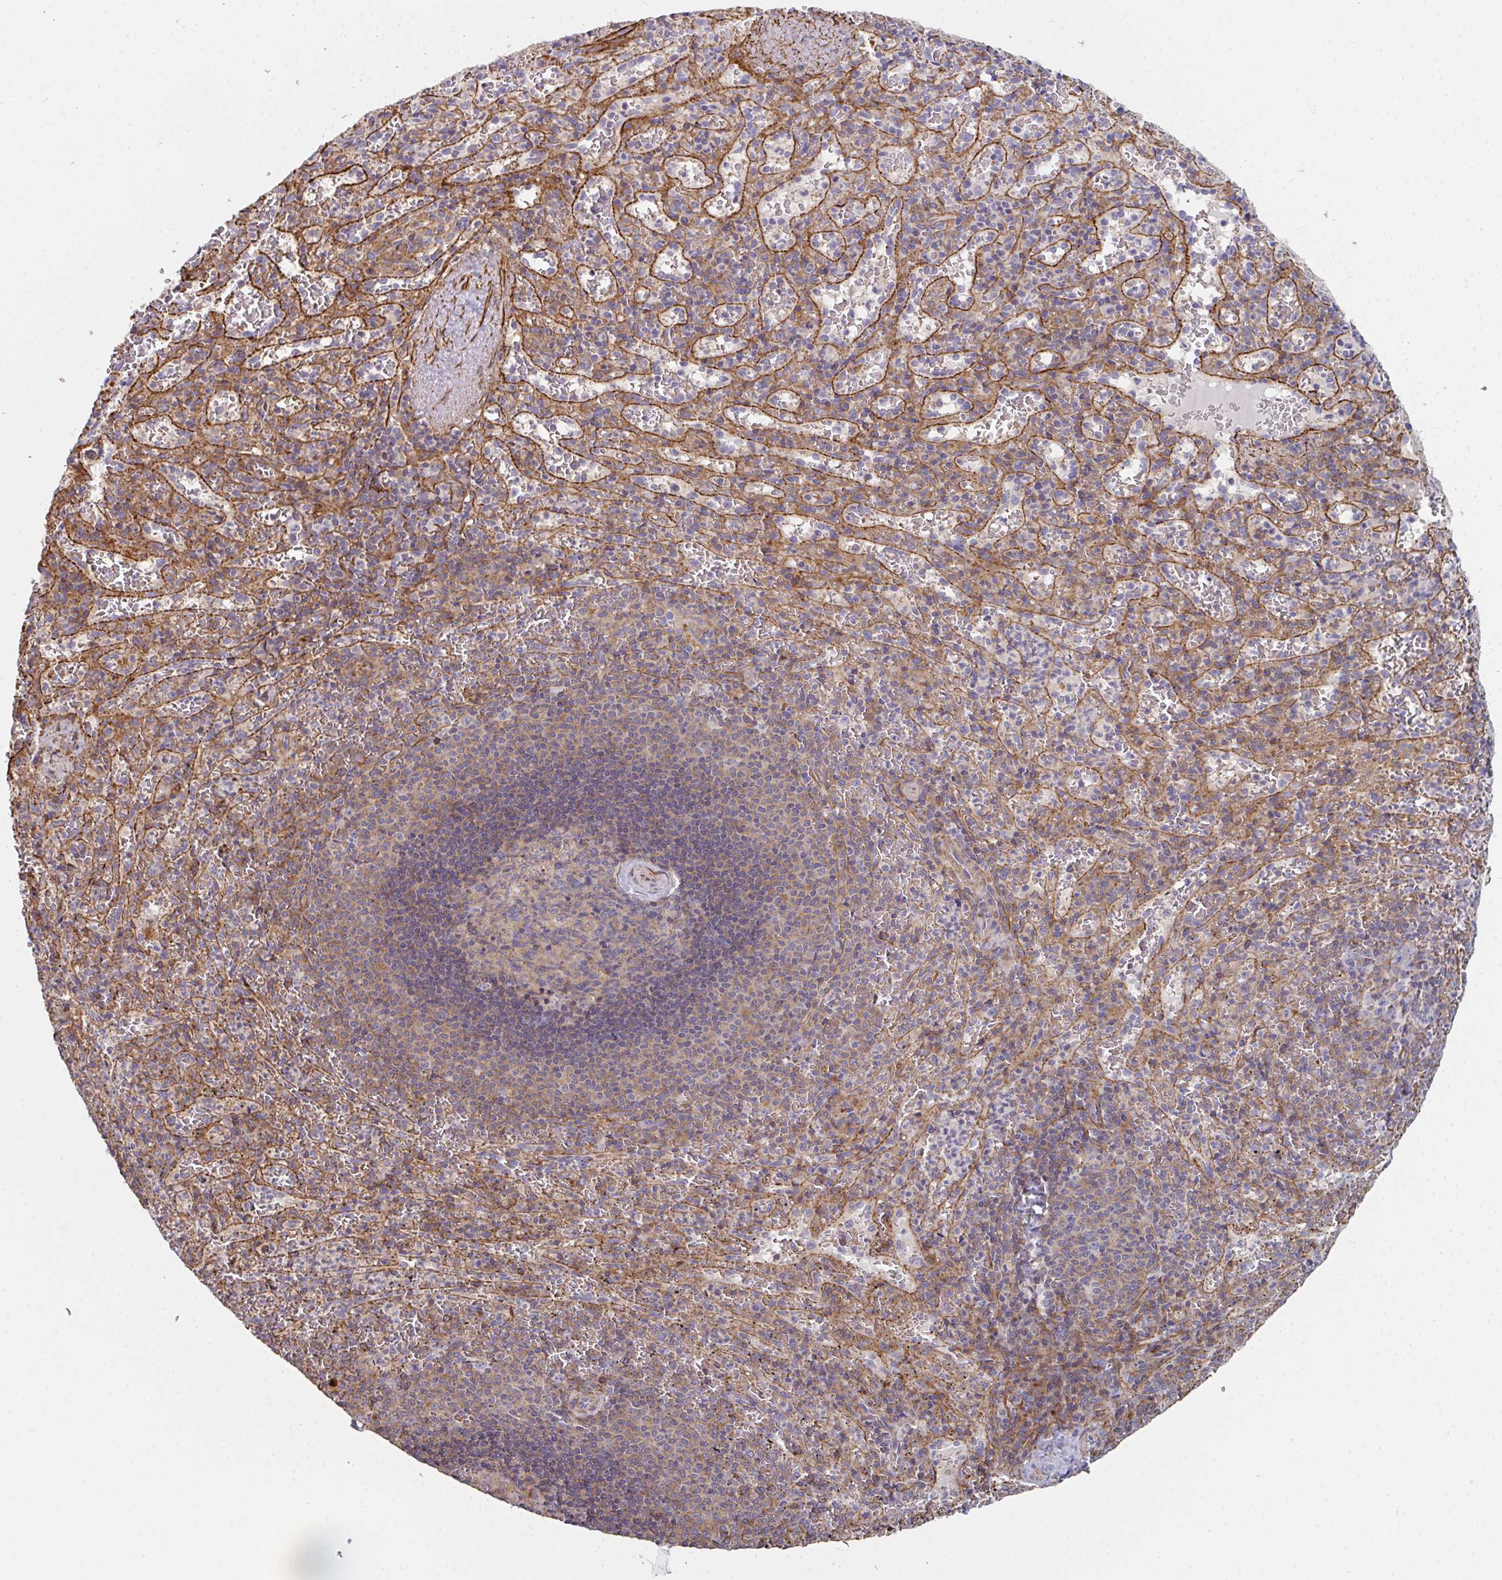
{"staining": {"intensity": "weak", "quantity": "25%-75%", "location": "cytoplasmic/membranous"}, "tissue": "spleen", "cell_type": "Cells in red pulp", "image_type": "normal", "snomed": [{"axis": "morphology", "description": "Normal tissue, NOS"}, {"axis": "topography", "description": "Spleen"}], "caption": "DAB (3,3'-diaminobenzidine) immunohistochemical staining of normal human spleen shows weak cytoplasmic/membranous protein positivity in about 25%-75% of cells in red pulp. (Stains: DAB in brown, nuclei in blue, Microscopy: brightfield microscopy at high magnification).", "gene": "FZD2", "patient": {"sex": "male", "age": 57}}